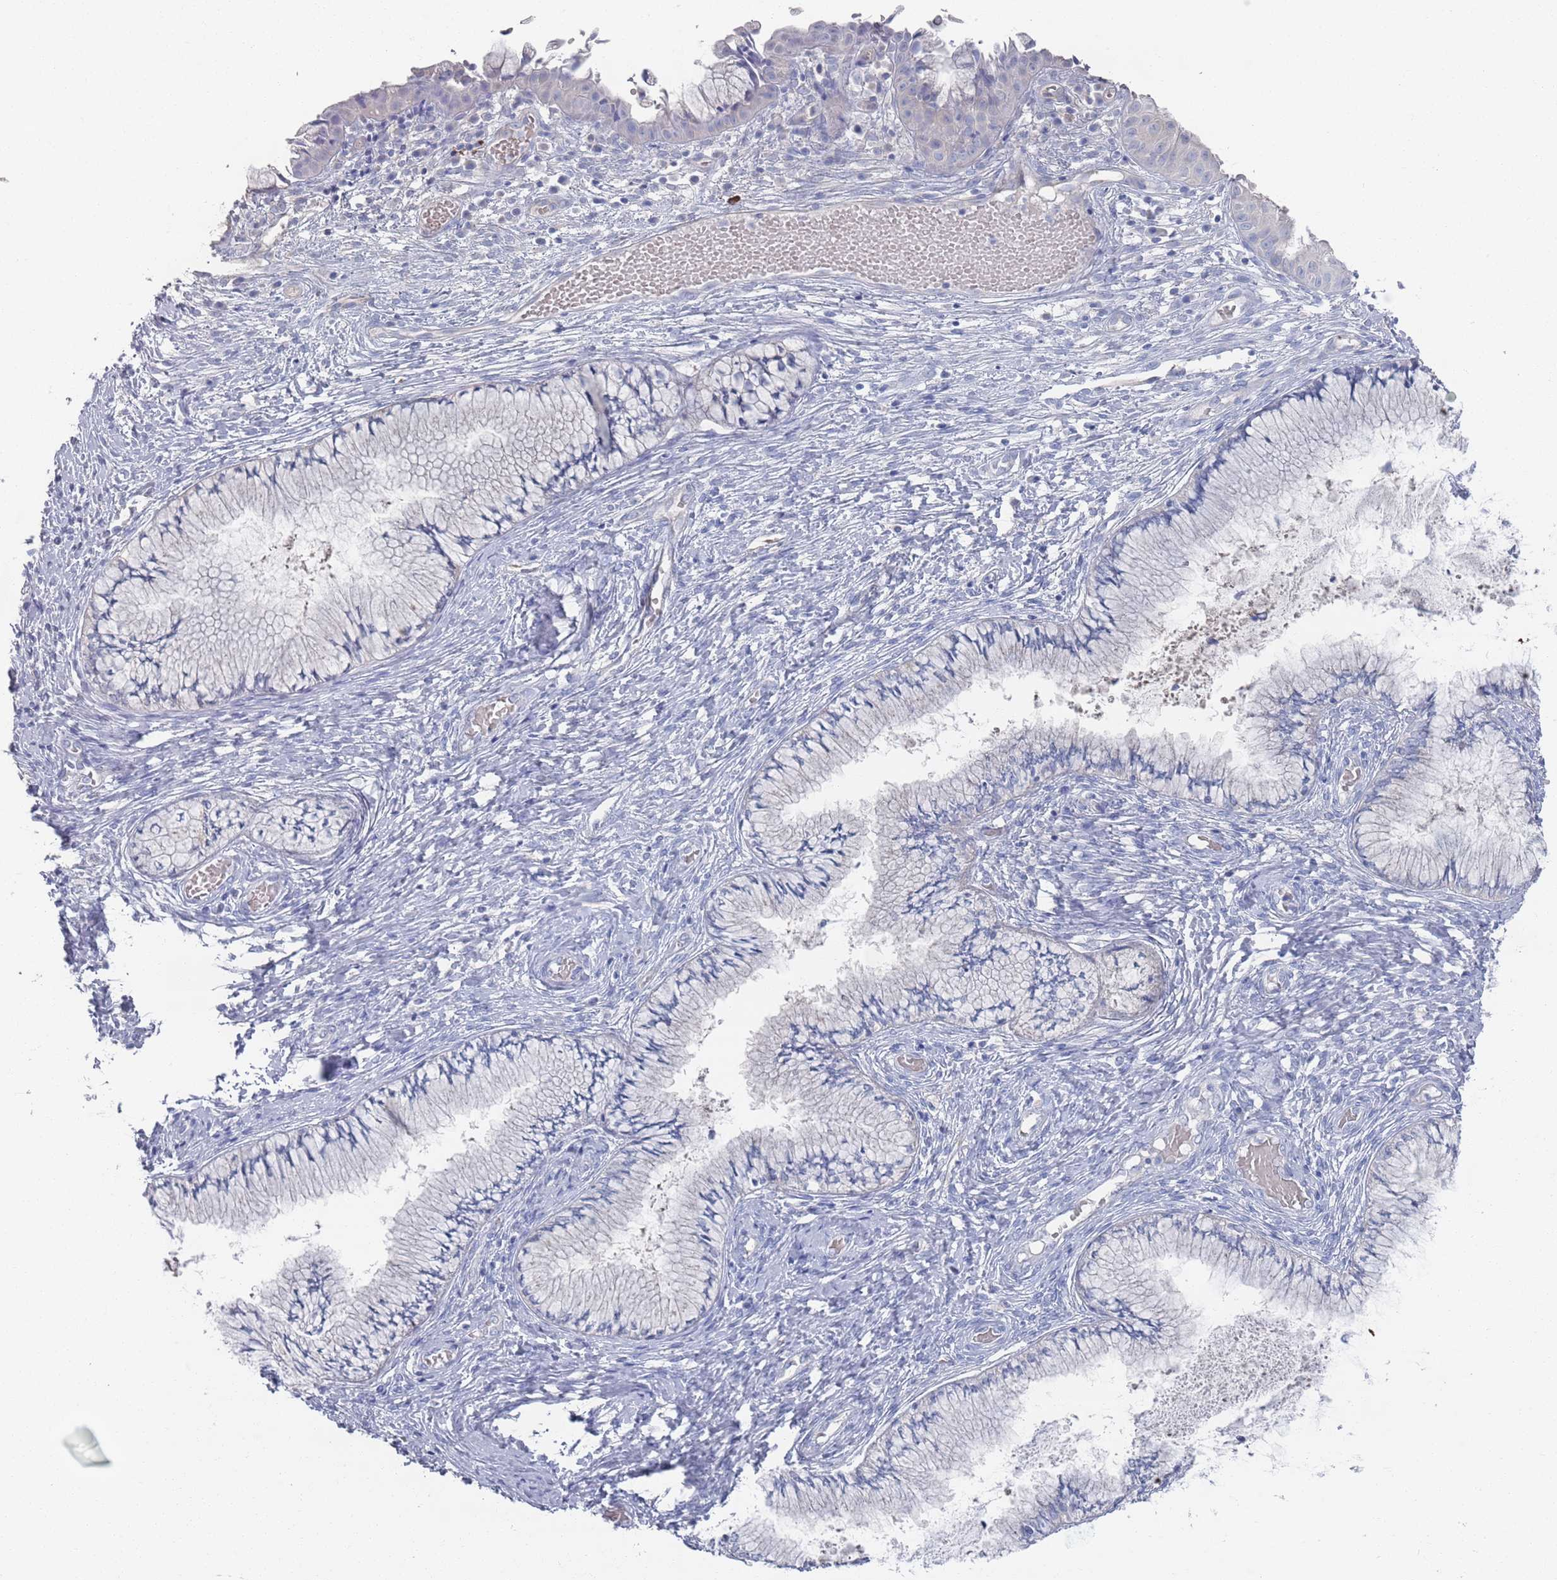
{"staining": {"intensity": "negative", "quantity": "none", "location": "none"}, "tissue": "cervix", "cell_type": "Glandular cells", "image_type": "normal", "snomed": [{"axis": "morphology", "description": "Normal tissue, NOS"}, {"axis": "topography", "description": "Cervix"}], "caption": "A micrograph of cervix stained for a protein reveals no brown staining in glandular cells.", "gene": "TMCO3", "patient": {"sex": "female", "age": 42}}